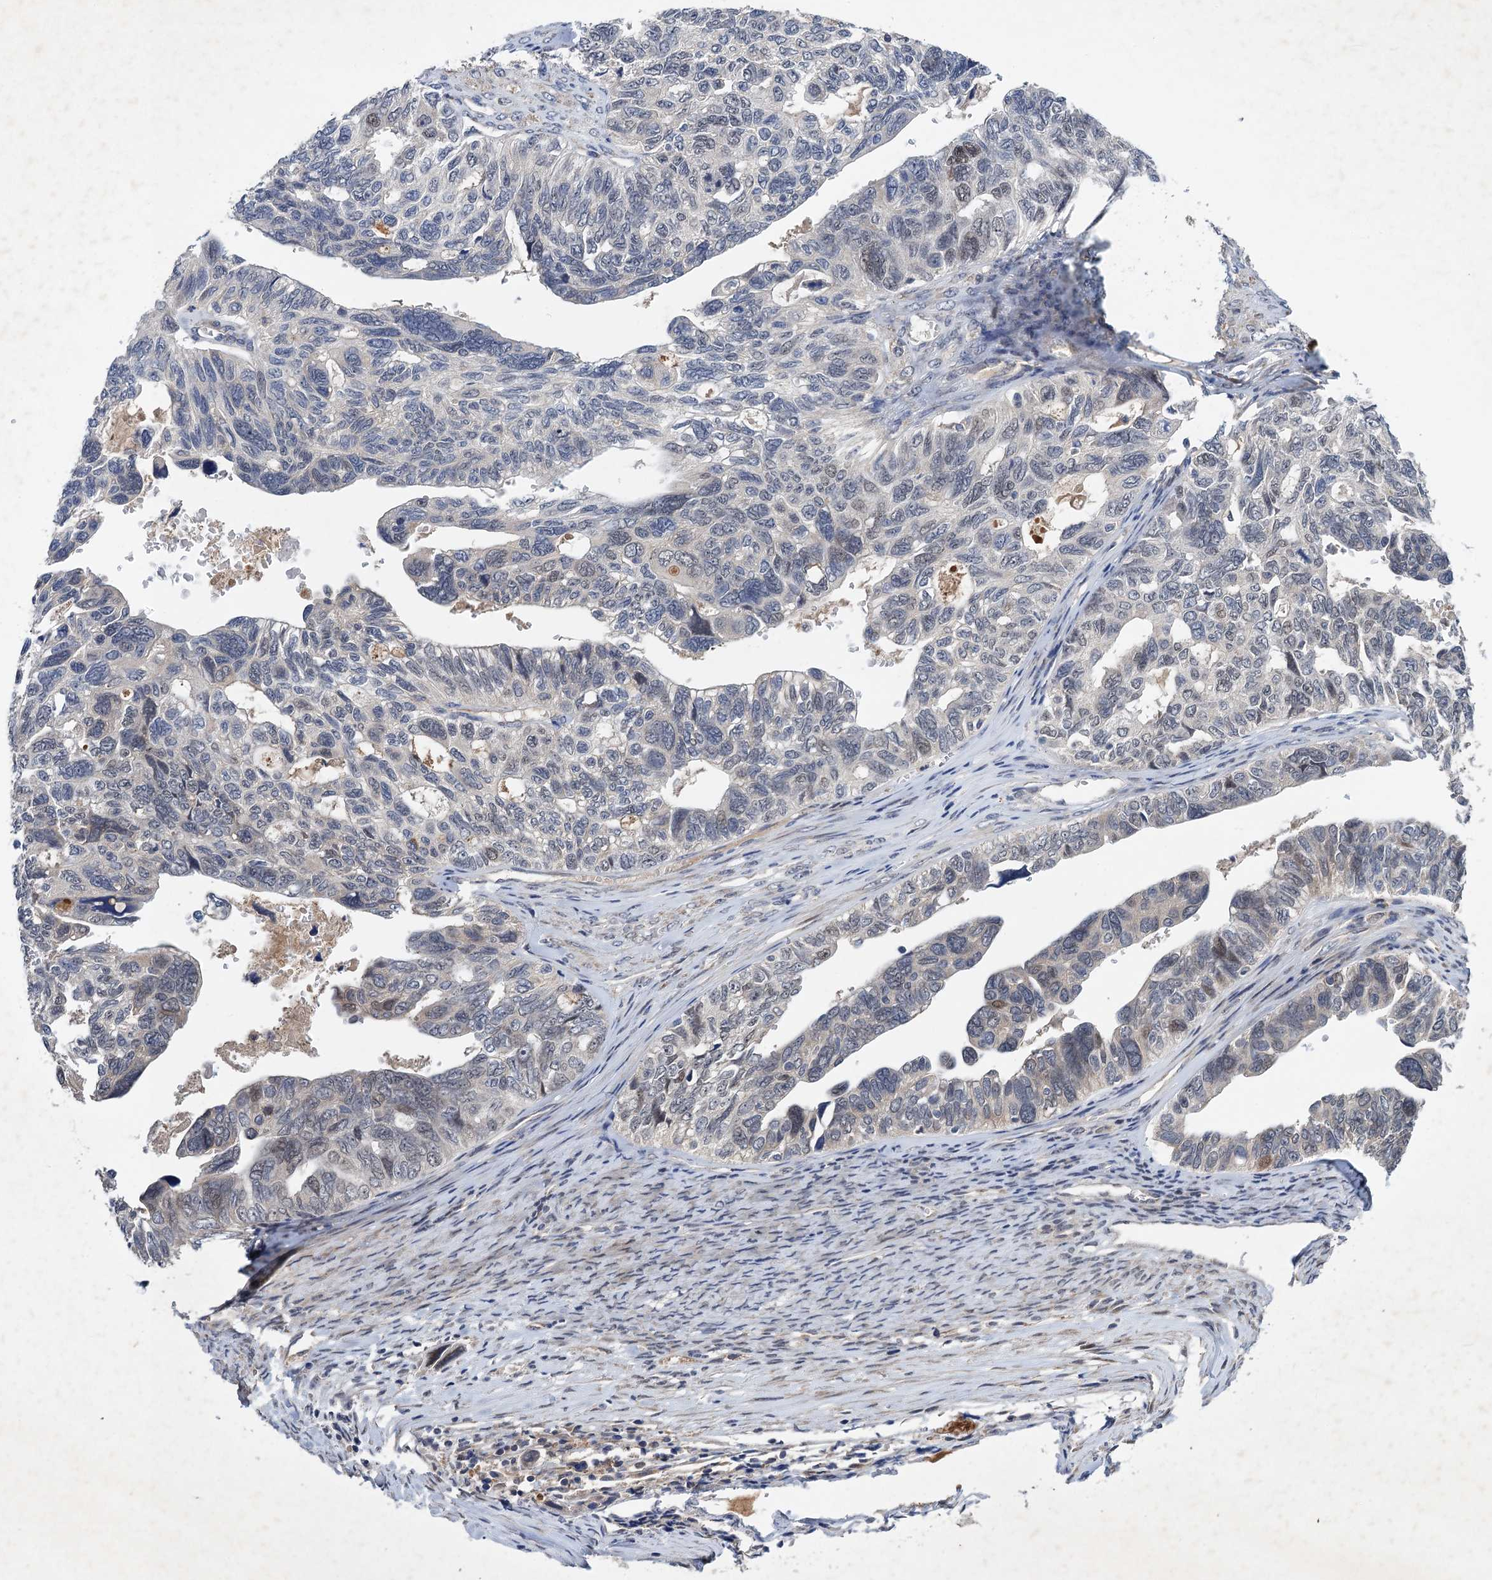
{"staining": {"intensity": "negative", "quantity": "none", "location": "none"}, "tissue": "ovarian cancer", "cell_type": "Tumor cells", "image_type": "cancer", "snomed": [{"axis": "morphology", "description": "Cystadenocarcinoma, serous, NOS"}, {"axis": "topography", "description": "Ovary"}], "caption": "Immunohistochemical staining of ovarian cancer (serous cystadenocarcinoma) reveals no significant positivity in tumor cells. (Immunohistochemistry (ihc), brightfield microscopy, high magnification).", "gene": "TMEM39B", "patient": {"sex": "female", "age": 79}}